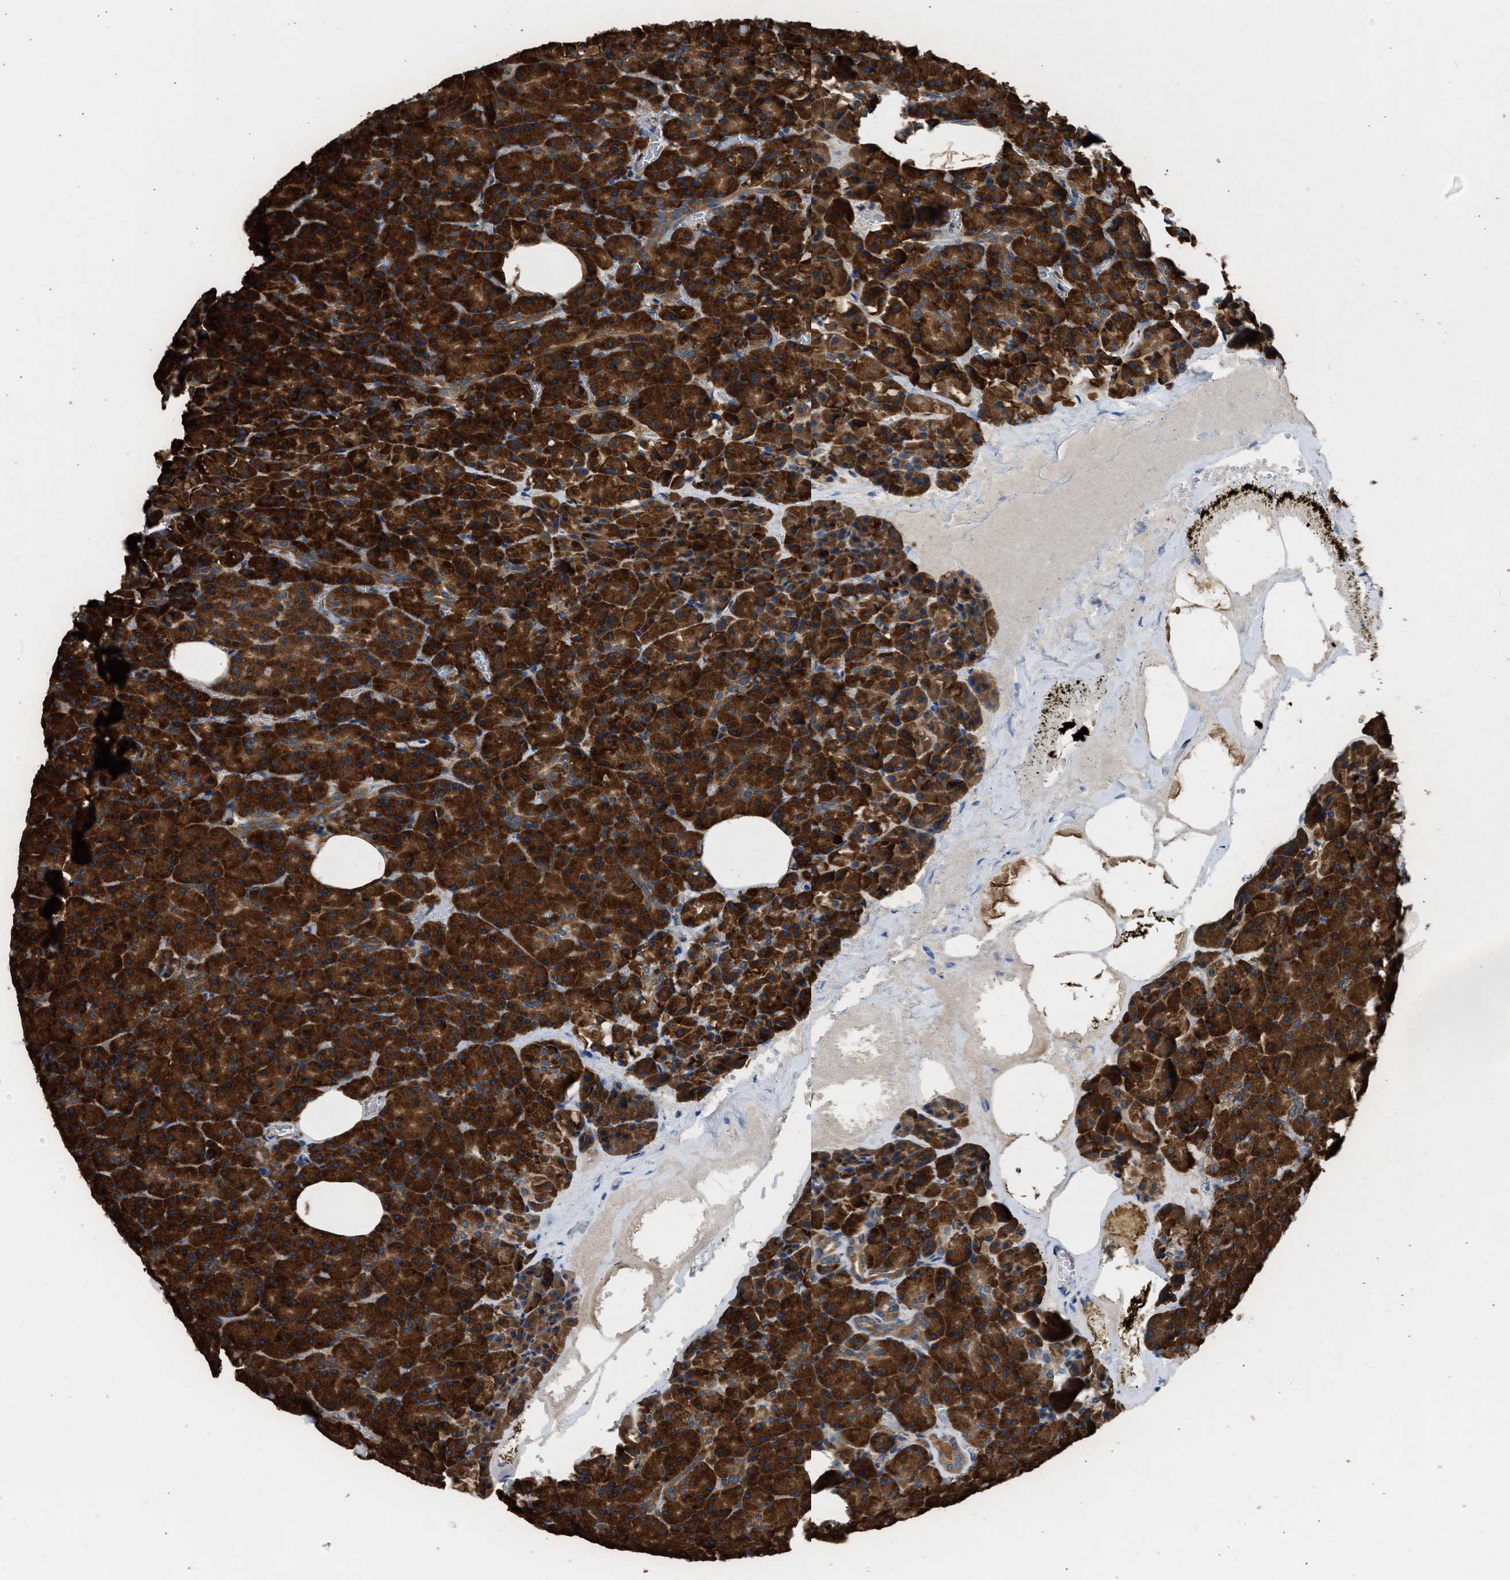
{"staining": {"intensity": "strong", "quantity": ">75%", "location": "cytoplasmic/membranous"}, "tissue": "pancreas", "cell_type": "Exocrine glandular cells", "image_type": "normal", "snomed": [{"axis": "morphology", "description": "Normal tissue, NOS"}, {"axis": "morphology", "description": "Carcinoid, malignant, NOS"}, {"axis": "topography", "description": "Pancreas"}], "caption": "Immunohistochemistry (IHC) staining of unremarkable pancreas, which shows high levels of strong cytoplasmic/membranous expression in approximately >75% of exocrine glandular cells indicating strong cytoplasmic/membranous protein positivity. The staining was performed using DAB (3,3'-diaminobenzidine) (brown) for protein detection and nuclei were counterstained in hematoxylin (blue).", "gene": "SLC36A4", "patient": {"sex": "female", "age": 35}}